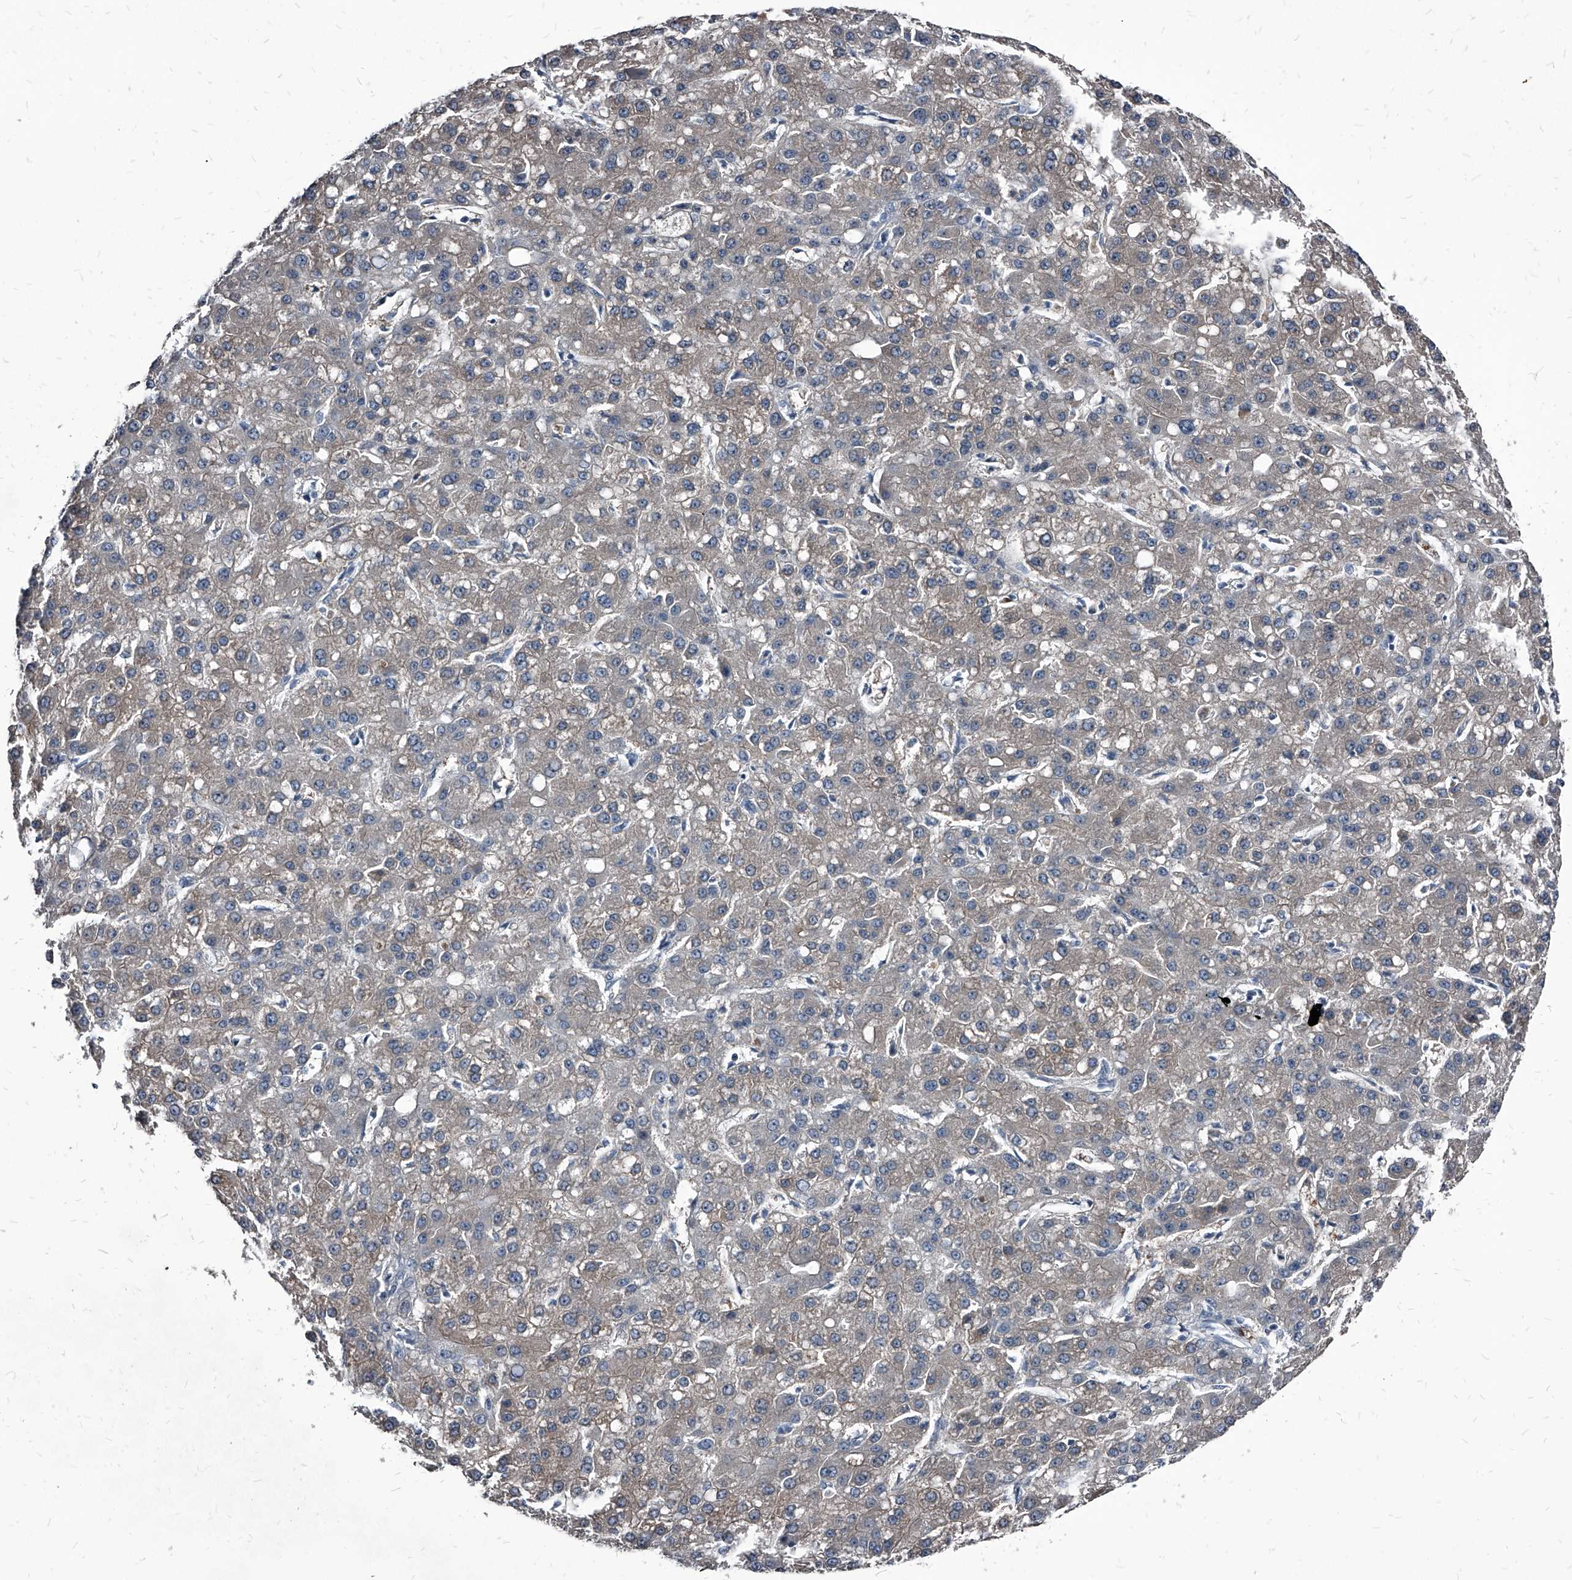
{"staining": {"intensity": "moderate", "quantity": "<25%", "location": "cytoplasmic/membranous"}, "tissue": "liver cancer", "cell_type": "Tumor cells", "image_type": "cancer", "snomed": [{"axis": "morphology", "description": "Carcinoma, Hepatocellular, NOS"}, {"axis": "topography", "description": "Liver"}], "caption": "The histopathology image demonstrates a brown stain indicating the presence of a protein in the cytoplasmic/membranous of tumor cells in liver cancer (hepatocellular carcinoma).", "gene": "PGLYRP3", "patient": {"sex": "male", "age": 67}}